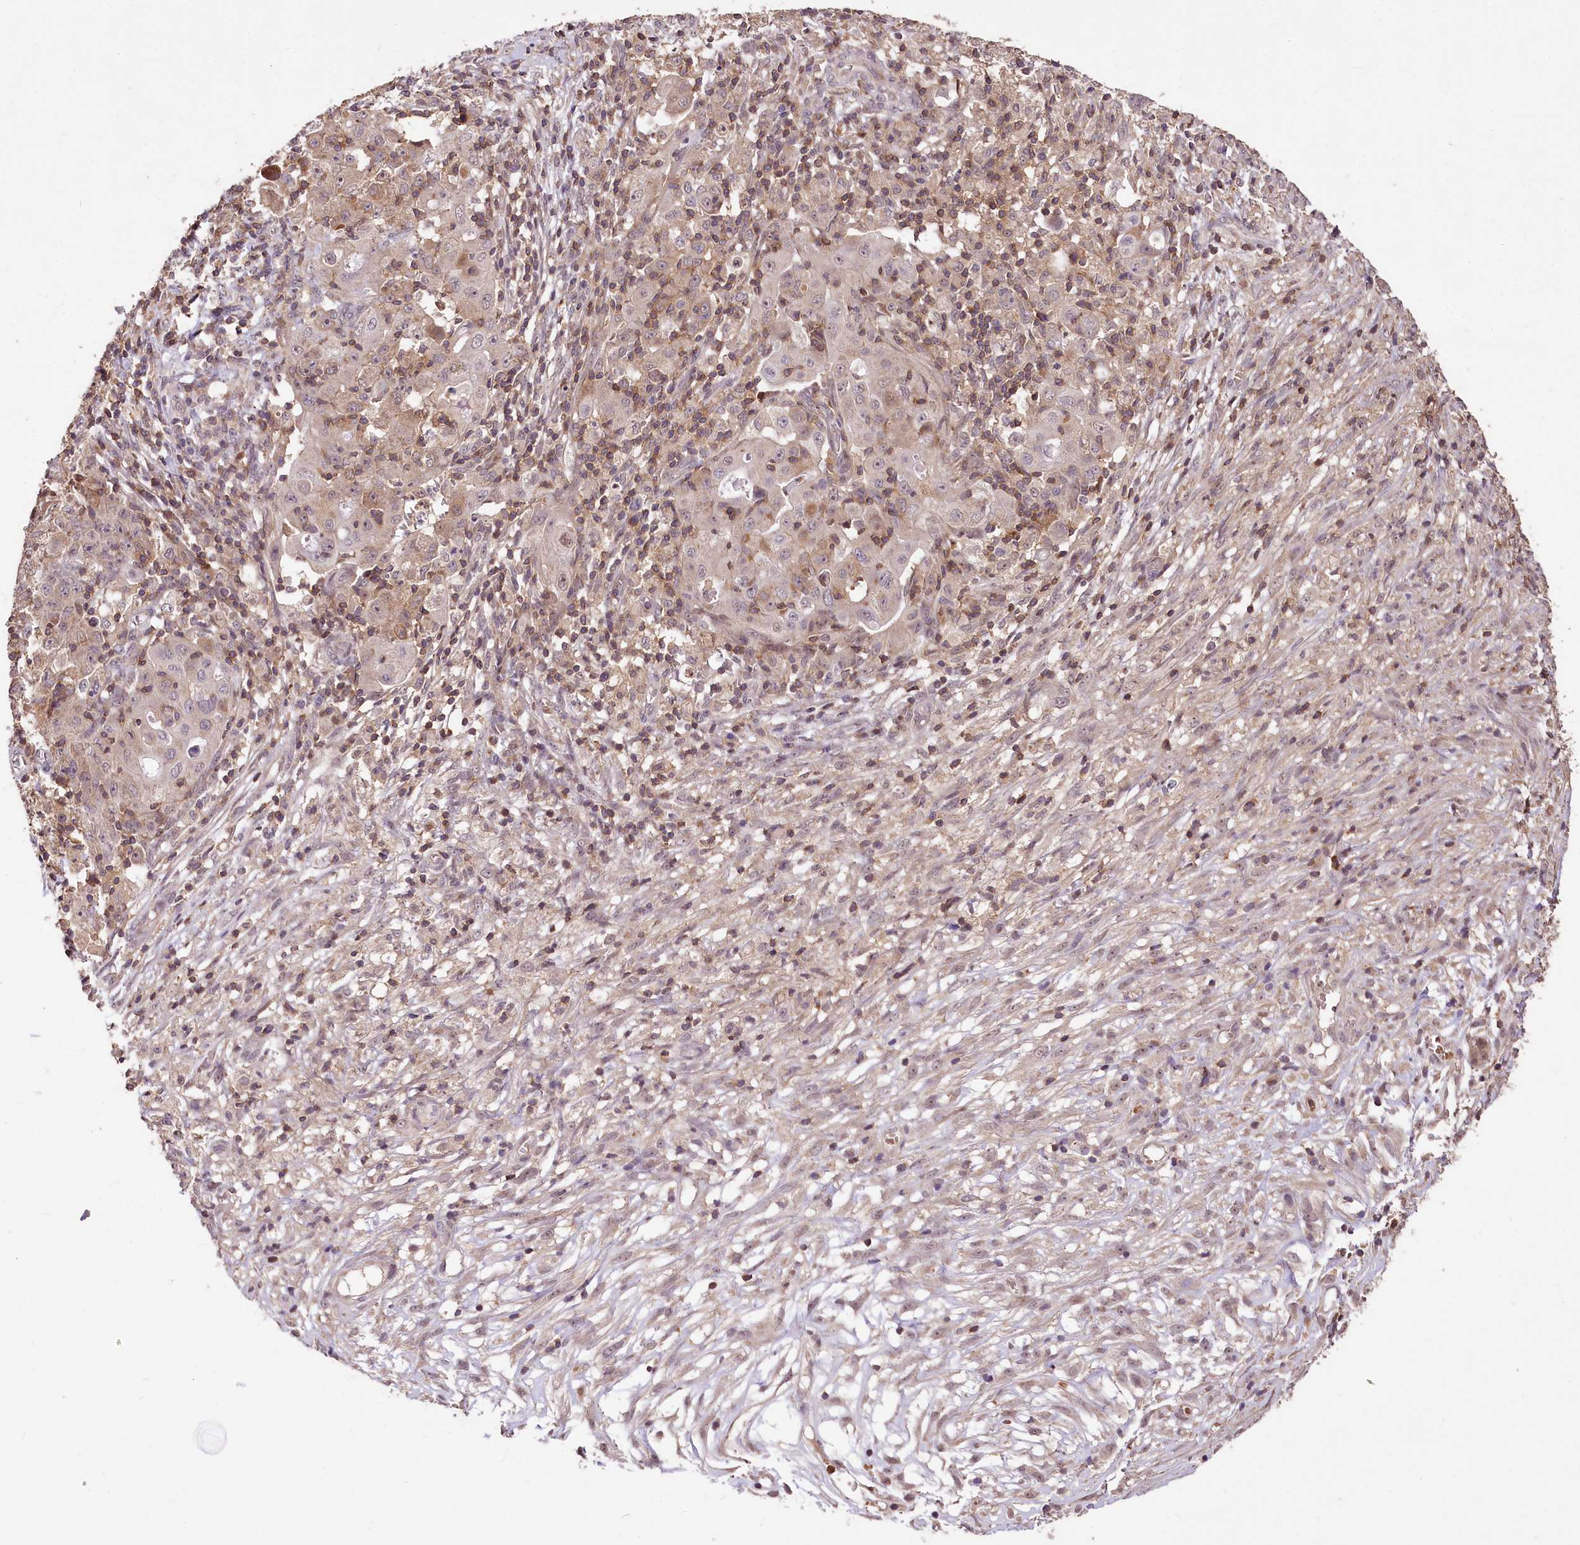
{"staining": {"intensity": "weak", "quantity": ">75%", "location": "cytoplasmic/membranous,nuclear"}, "tissue": "ovarian cancer", "cell_type": "Tumor cells", "image_type": "cancer", "snomed": [{"axis": "morphology", "description": "Carcinoma, endometroid"}, {"axis": "topography", "description": "Ovary"}], "caption": "Immunohistochemical staining of ovarian cancer (endometroid carcinoma) shows low levels of weak cytoplasmic/membranous and nuclear positivity in approximately >75% of tumor cells.", "gene": "SERGEF", "patient": {"sex": "female", "age": 42}}